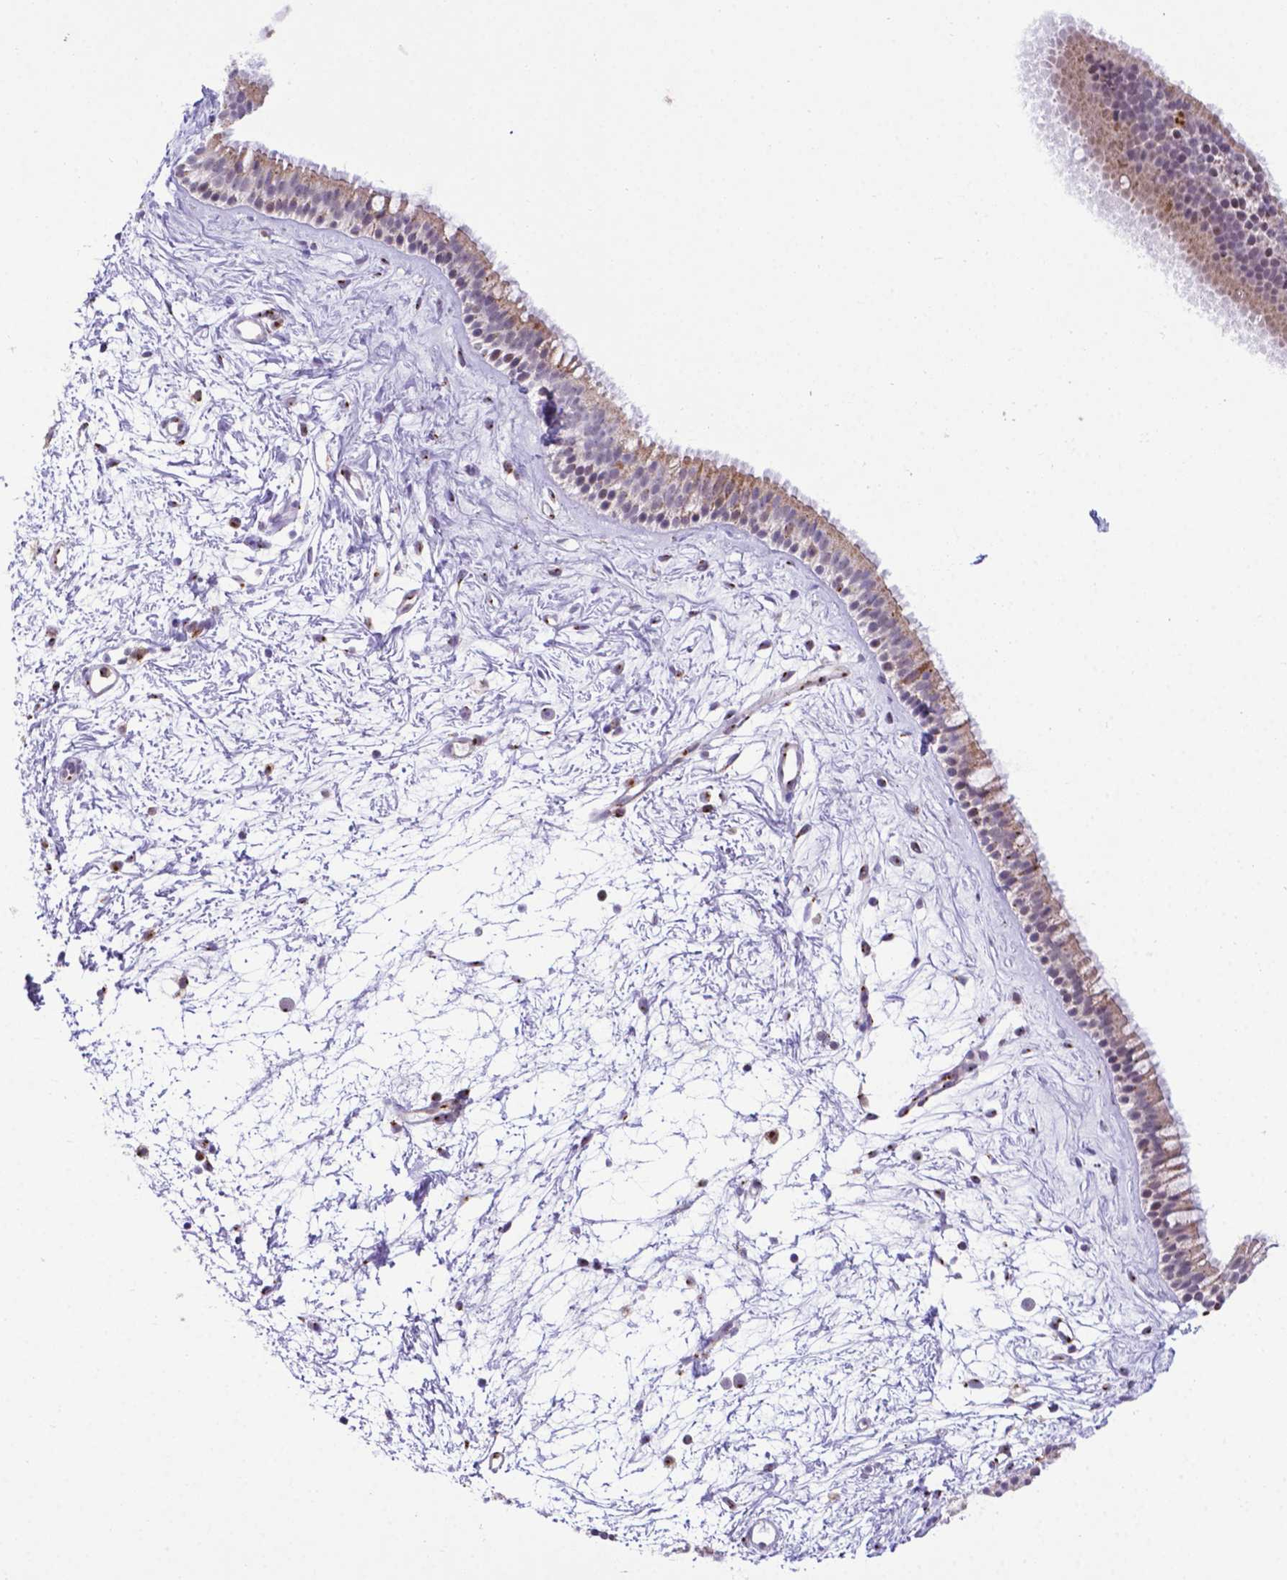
{"staining": {"intensity": "weak", "quantity": "25%-75%", "location": "cytoplasmic/membranous"}, "tissue": "nasopharynx", "cell_type": "Respiratory epithelial cells", "image_type": "normal", "snomed": [{"axis": "morphology", "description": "Normal tissue, NOS"}, {"axis": "topography", "description": "Nasopharynx"}], "caption": "This image exhibits unremarkable nasopharynx stained with immunohistochemistry to label a protein in brown. The cytoplasmic/membranous of respiratory epithelial cells show weak positivity for the protein. Nuclei are counter-stained blue.", "gene": "MRPL10", "patient": {"sex": "male", "age": 58}}